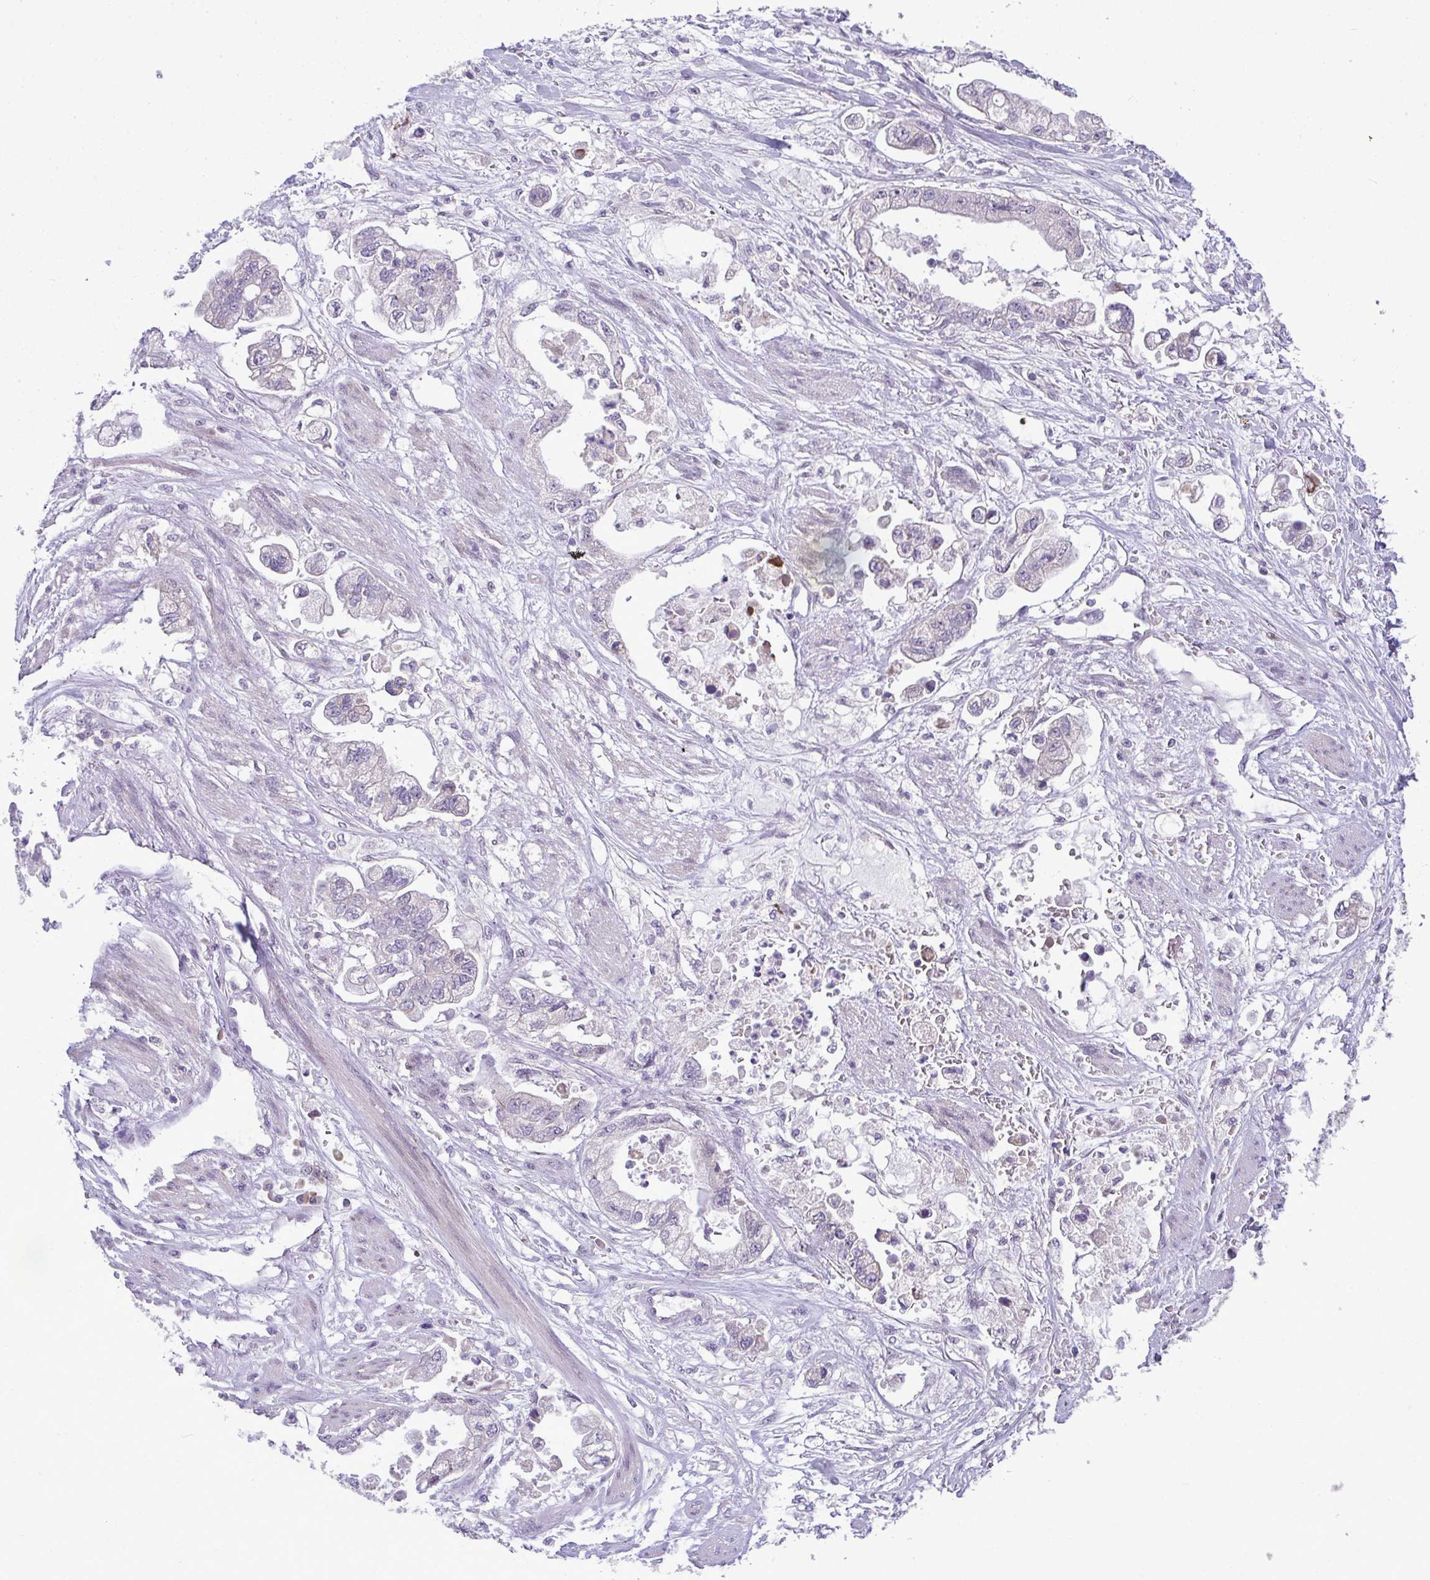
{"staining": {"intensity": "negative", "quantity": "none", "location": "none"}, "tissue": "stomach cancer", "cell_type": "Tumor cells", "image_type": "cancer", "snomed": [{"axis": "morphology", "description": "Adenocarcinoma, NOS"}, {"axis": "topography", "description": "Stomach"}], "caption": "This is an immunohistochemistry micrograph of human stomach adenocarcinoma. There is no staining in tumor cells.", "gene": "NT5C1A", "patient": {"sex": "male", "age": 62}}